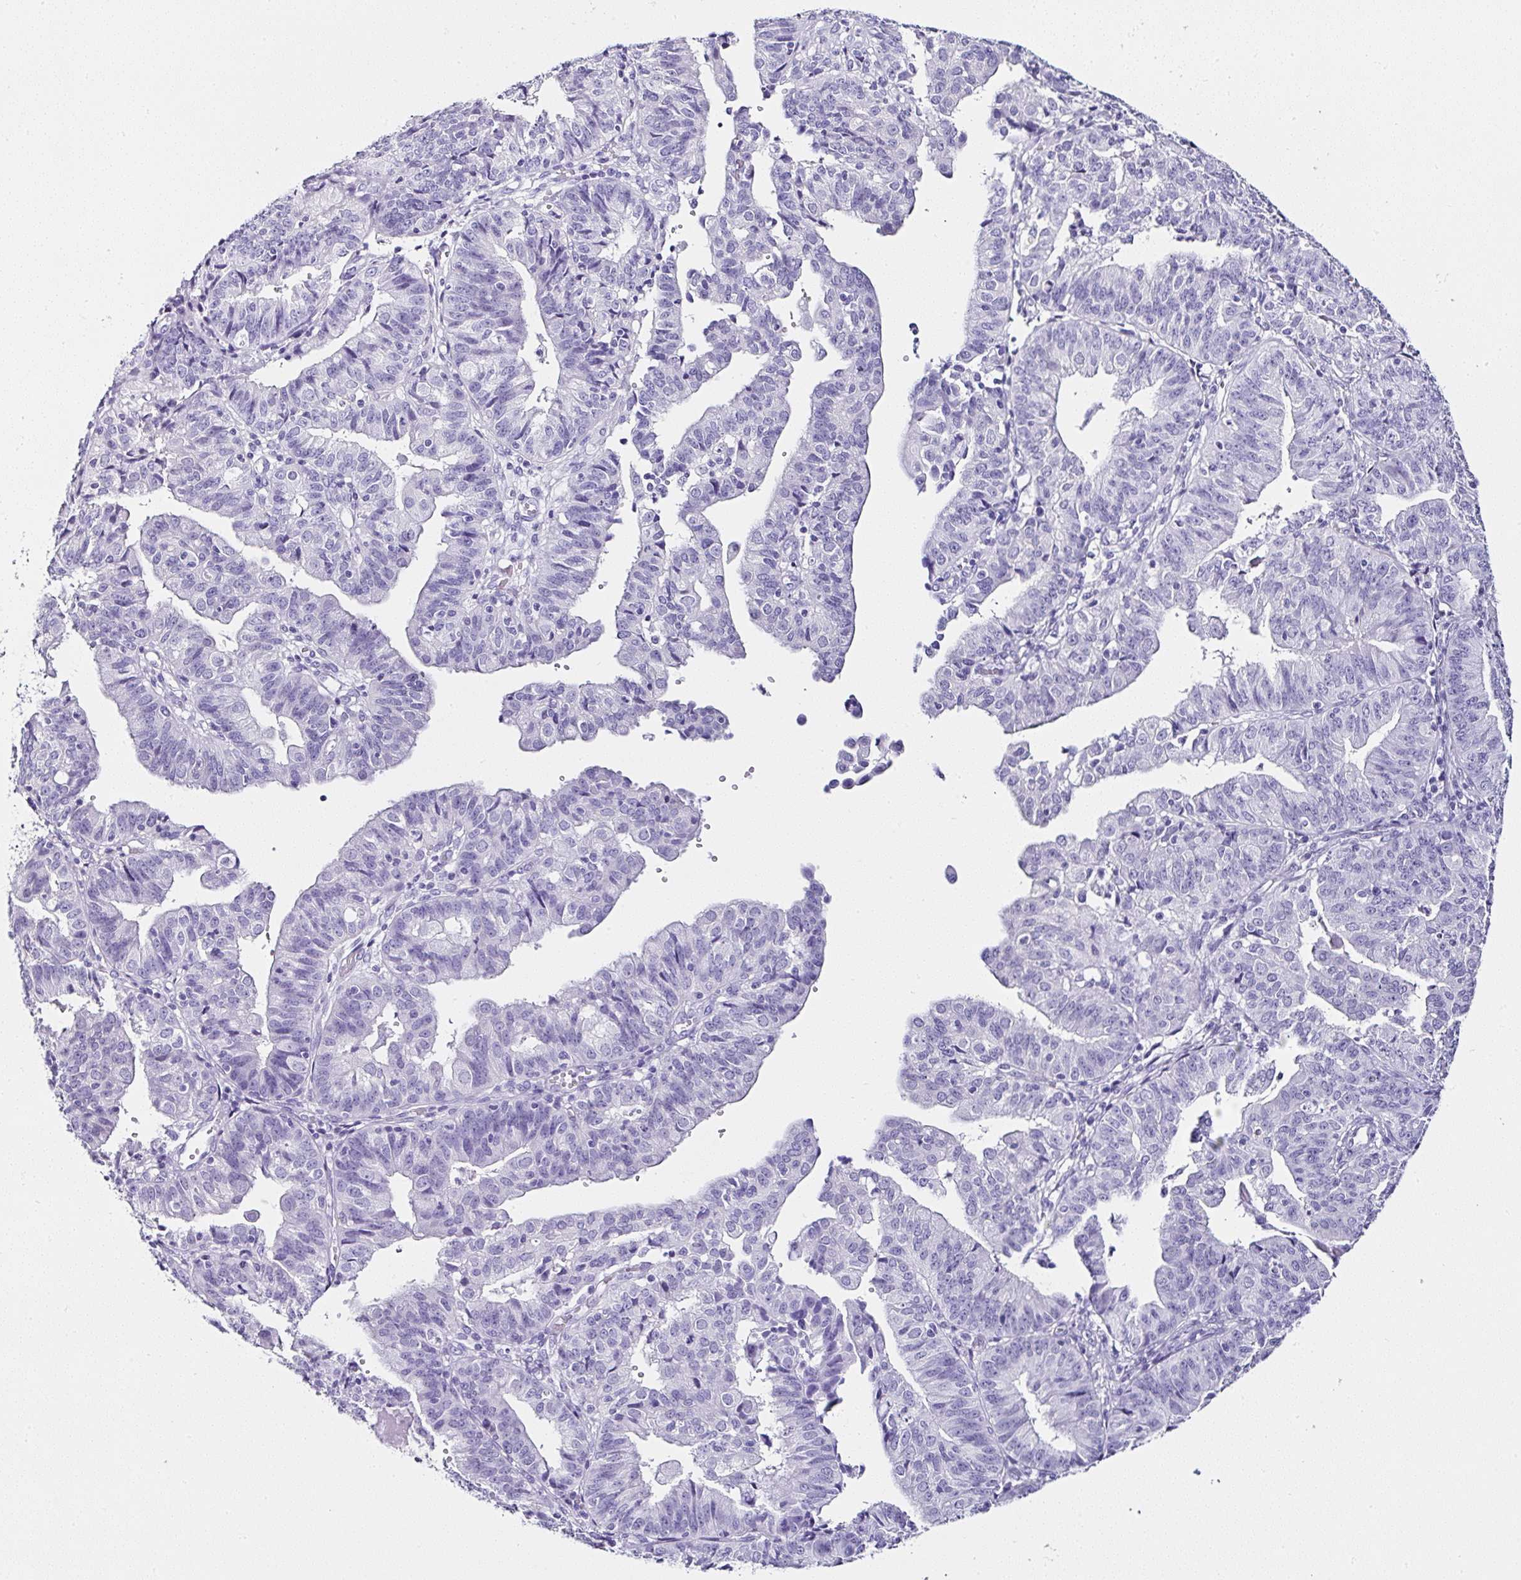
{"staining": {"intensity": "negative", "quantity": "none", "location": "none"}, "tissue": "endometrial cancer", "cell_type": "Tumor cells", "image_type": "cancer", "snomed": [{"axis": "morphology", "description": "Adenocarcinoma, NOS"}, {"axis": "topography", "description": "Endometrium"}], "caption": "This is an IHC photomicrograph of human endometrial adenocarcinoma. There is no positivity in tumor cells.", "gene": "SERPINB3", "patient": {"sex": "female", "age": 56}}